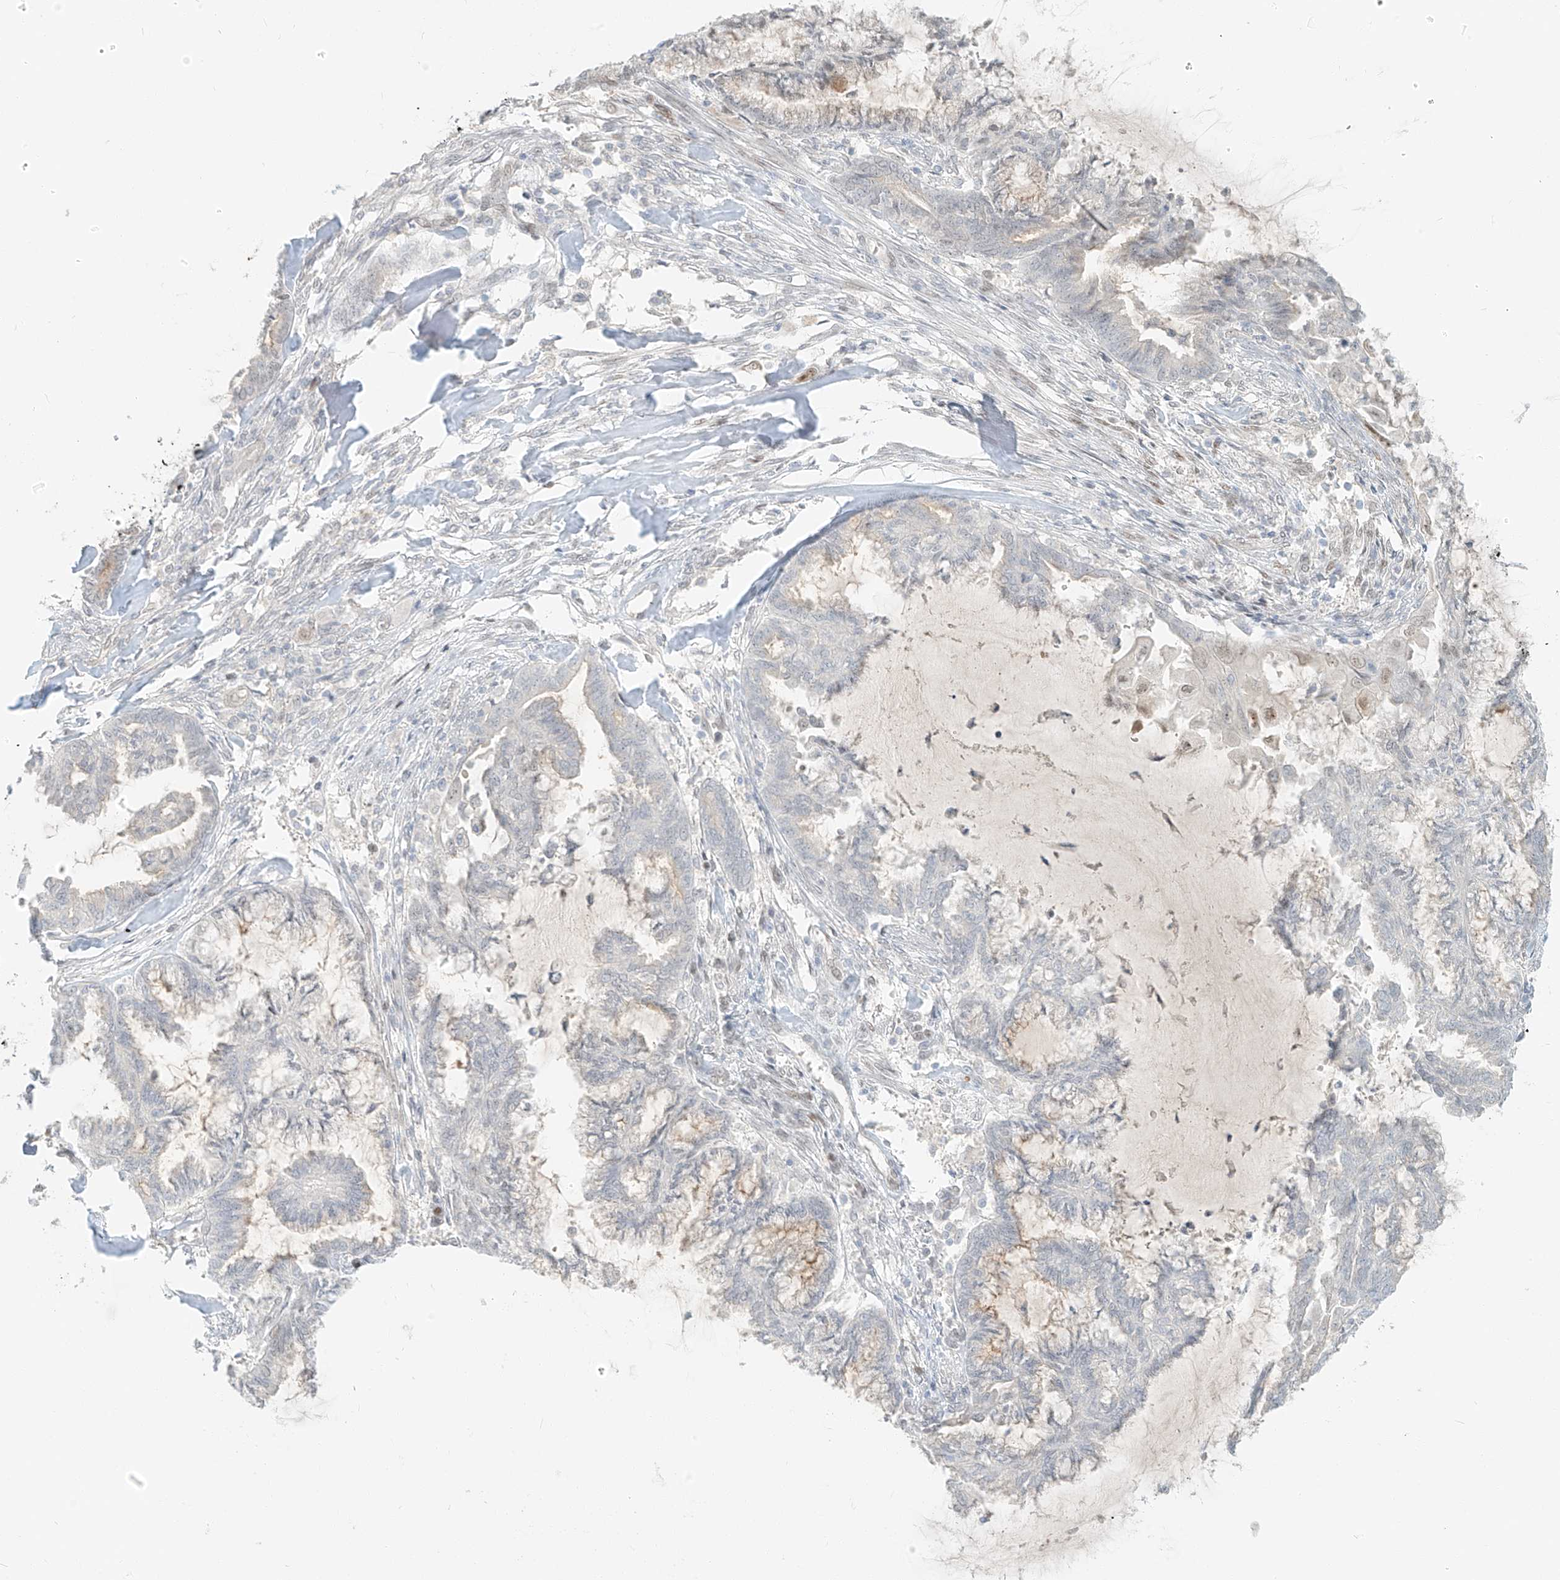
{"staining": {"intensity": "weak", "quantity": "<25%", "location": "cytoplasmic/membranous"}, "tissue": "endometrial cancer", "cell_type": "Tumor cells", "image_type": "cancer", "snomed": [{"axis": "morphology", "description": "Adenocarcinoma, NOS"}, {"axis": "topography", "description": "Endometrium"}], "caption": "Endometrial cancer (adenocarcinoma) was stained to show a protein in brown. There is no significant expression in tumor cells.", "gene": "ZNF774", "patient": {"sex": "female", "age": 86}}